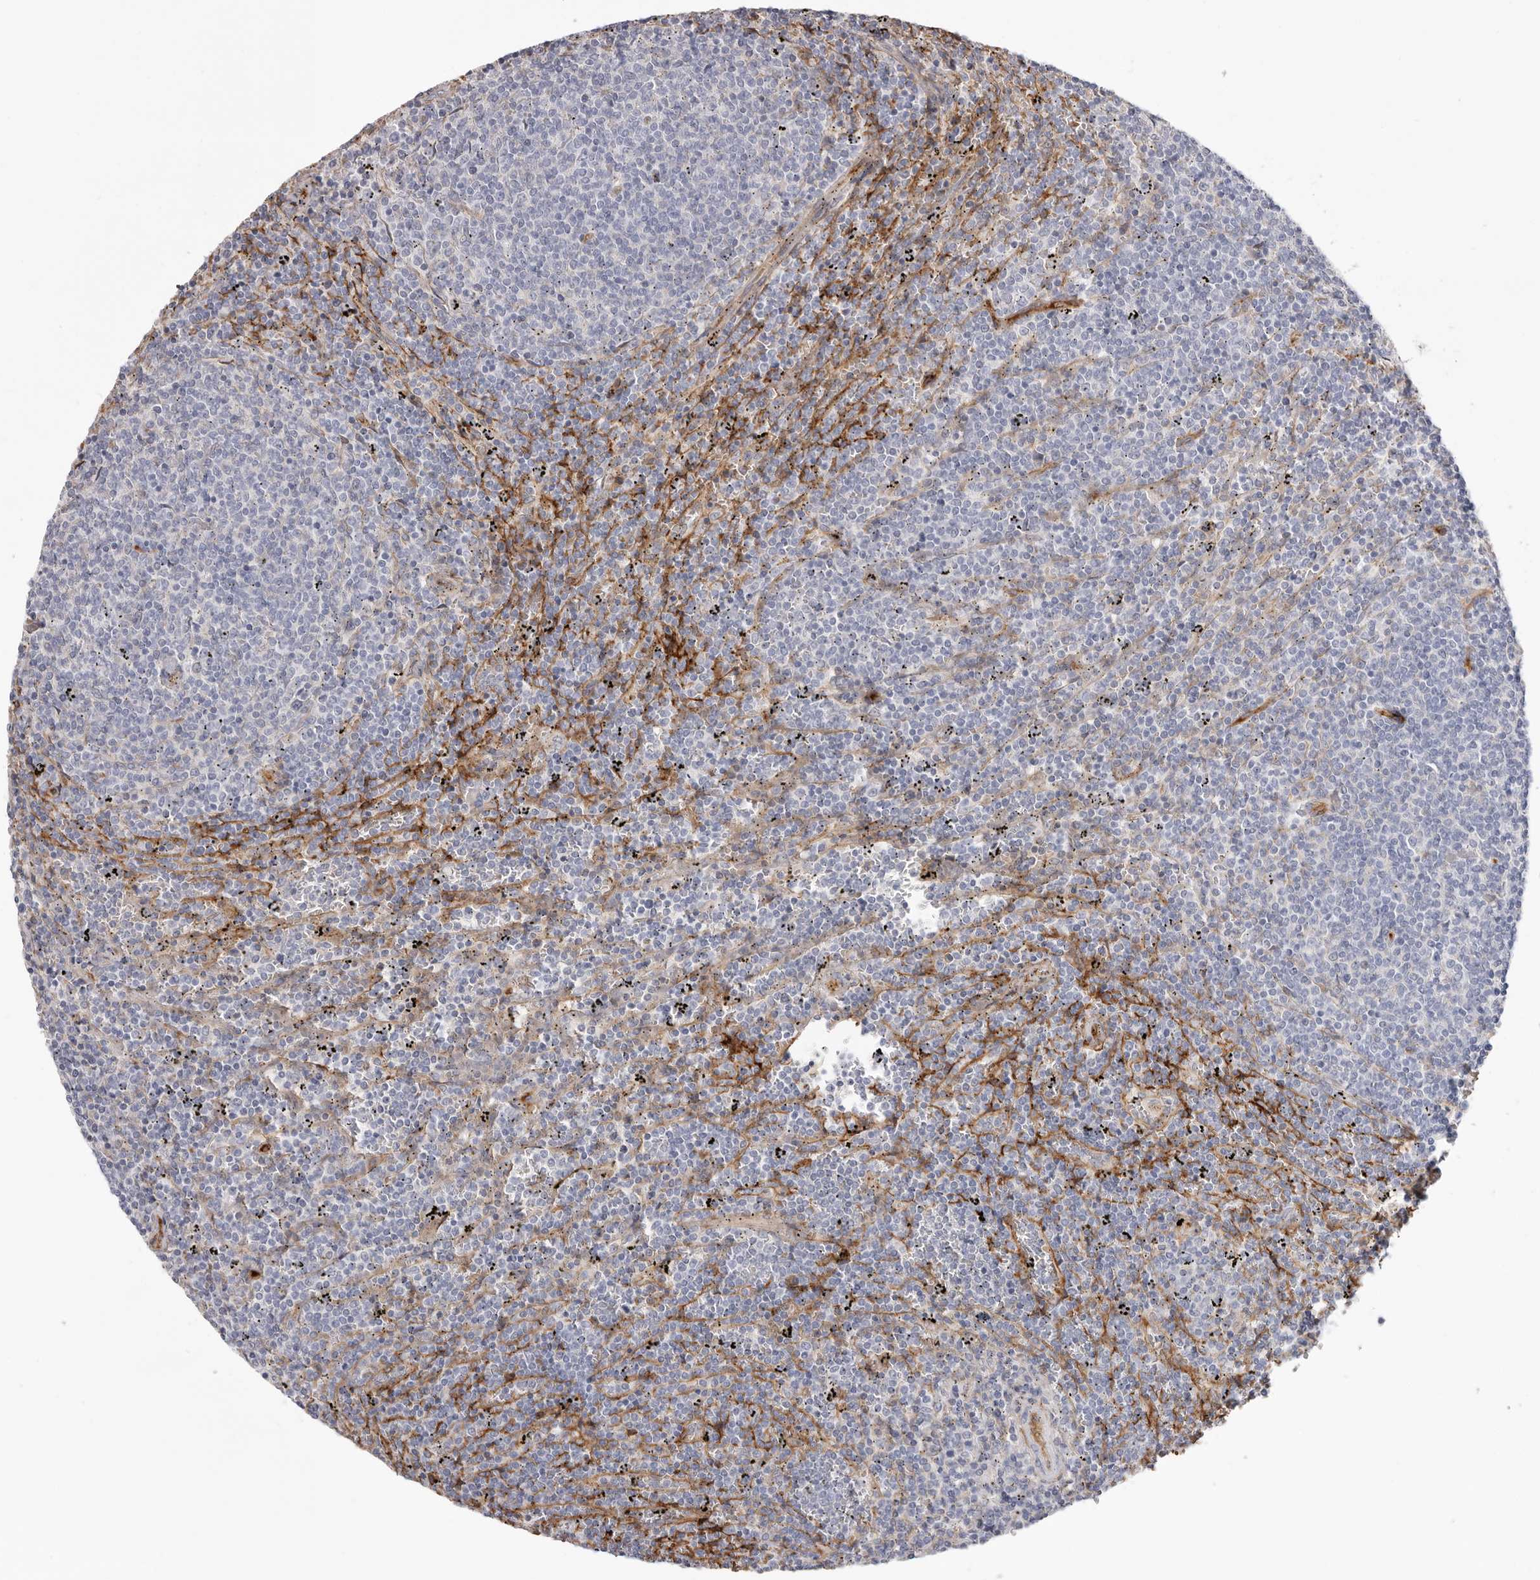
{"staining": {"intensity": "negative", "quantity": "none", "location": "none"}, "tissue": "lymphoma", "cell_type": "Tumor cells", "image_type": "cancer", "snomed": [{"axis": "morphology", "description": "Malignant lymphoma, non-Hodgkin's type, Low grade"}, {"axis": "topography", "description": "Spleen"}], "caption": "An image of low-grade malignant lymphoma, non-Hodgkin's type stained for a protein shows no brown staining in tumor cells. (IHC, brightfield microscopy, high magnification).", "gene": "LRRC66", "patient": {"sex": "female", "age": 50}}